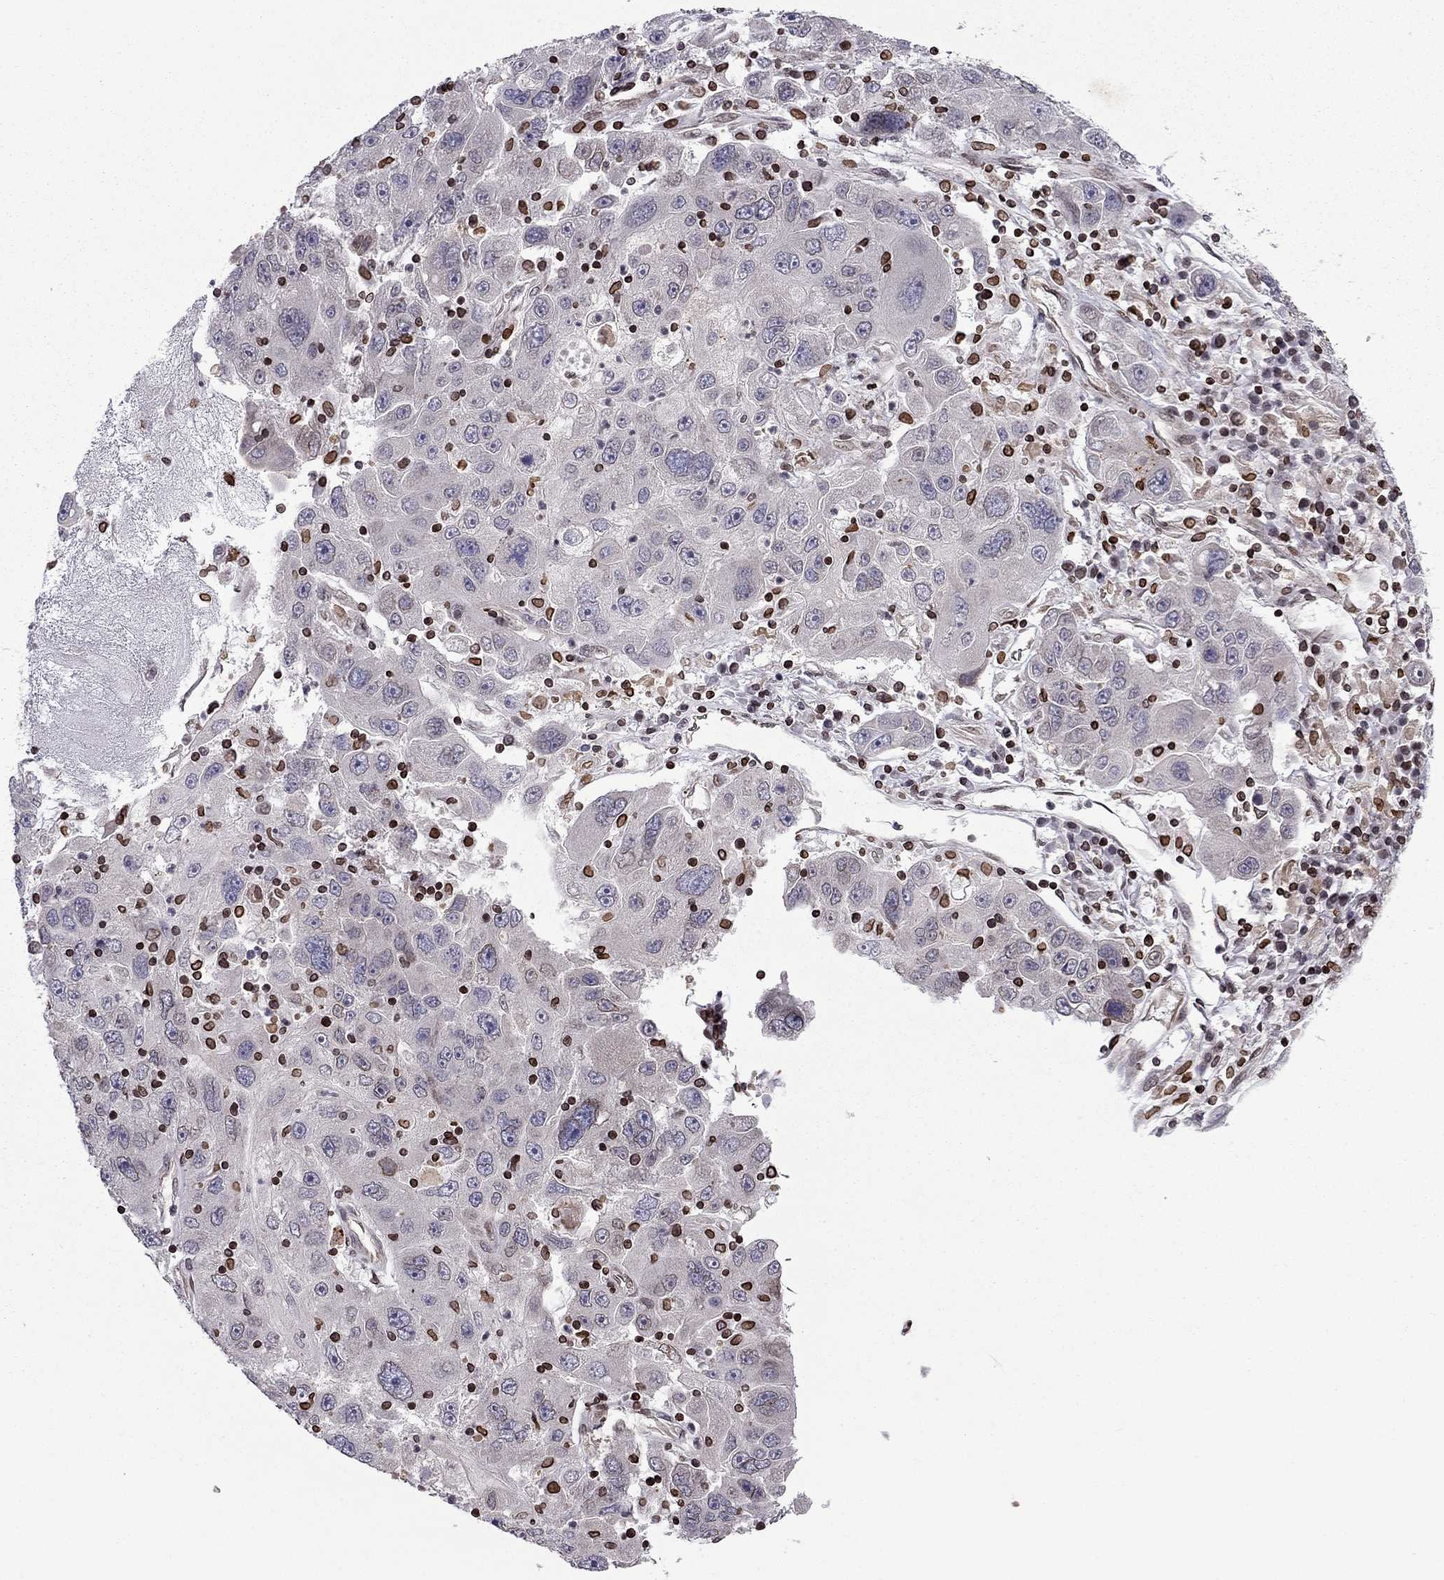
{"staining": {"intensity": "negative", "quantity": "none", "location": "none"}, "tissue": "stomach cancer", "cell_type": "Tumor cells", "image_type": "cancer", "snomed": [{"axis": "morphology", "description": "Adenocarcinoma, NOS"}, {"axis": "topography", "description": "Stomach"}], "caption": "High magnification brightfield microscopy of stomach cancer (adenocarcinoma) stained with DAB (brown) and counterstained with hematoxylin (blue): tumor cells show no significant expression. (DAB (3,3'-diaminobenzidine) IHC visualized using brightfield microscopy, high magnification).", "gene": "CDC42BPA", "patient": {"sex": "male", "age": 56}}